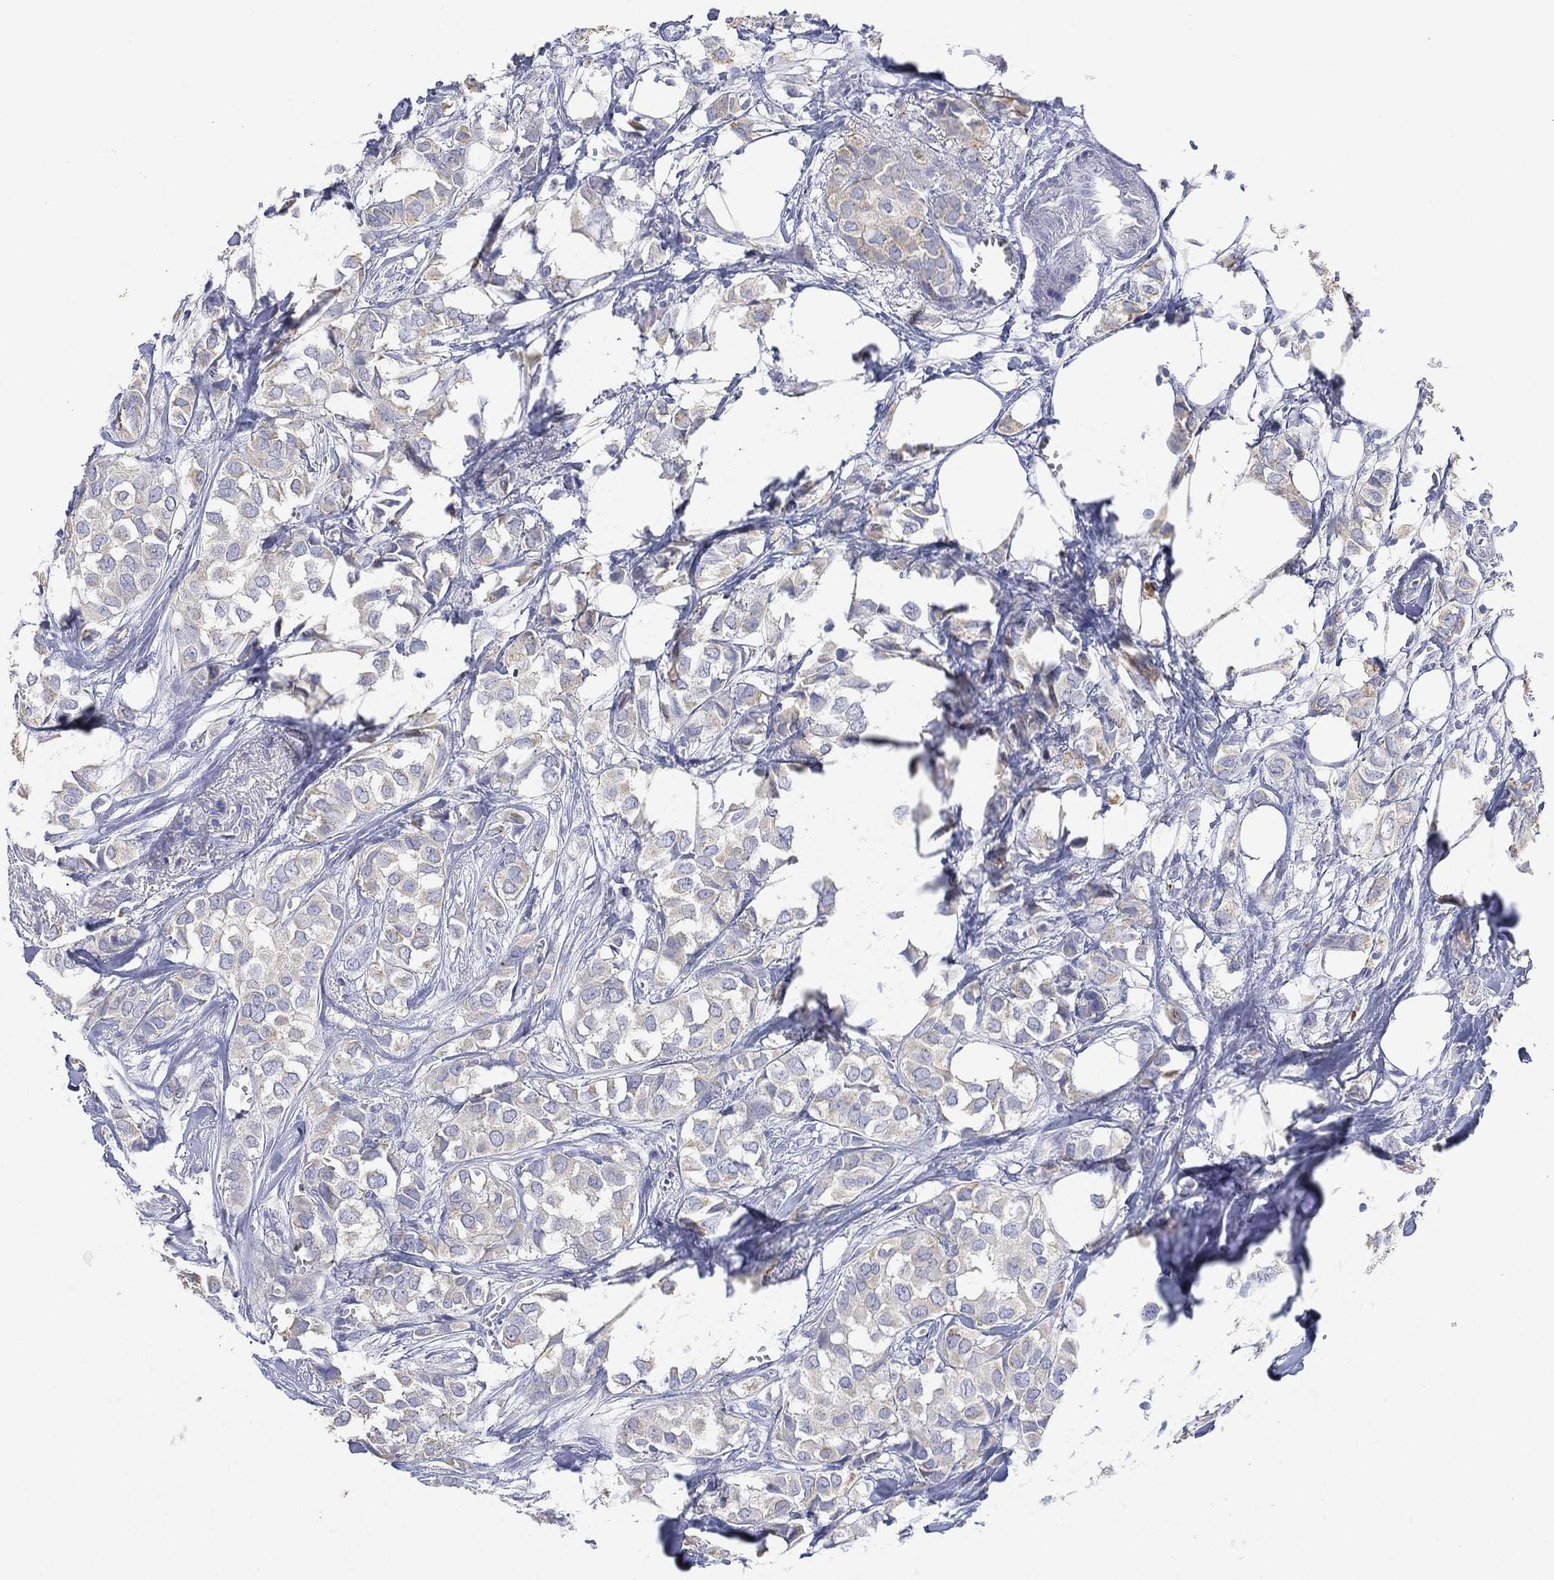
{"staining": {"intensity": "negative", "quantity": "none", "location": "none"}, "tissue": "breast cancer", "cell_type": "Tumor cells", "image_type": "cancer", "snomed": [{"axis": "morphology", "description": "Duct carcinoma"}, {"axis": "topography", "description": "Breast"}], "caption": "There is no significant staining in tumor cells of breast cancer.", "gene": "FMO1", "patient": {"sex": "female", "age": 85}}